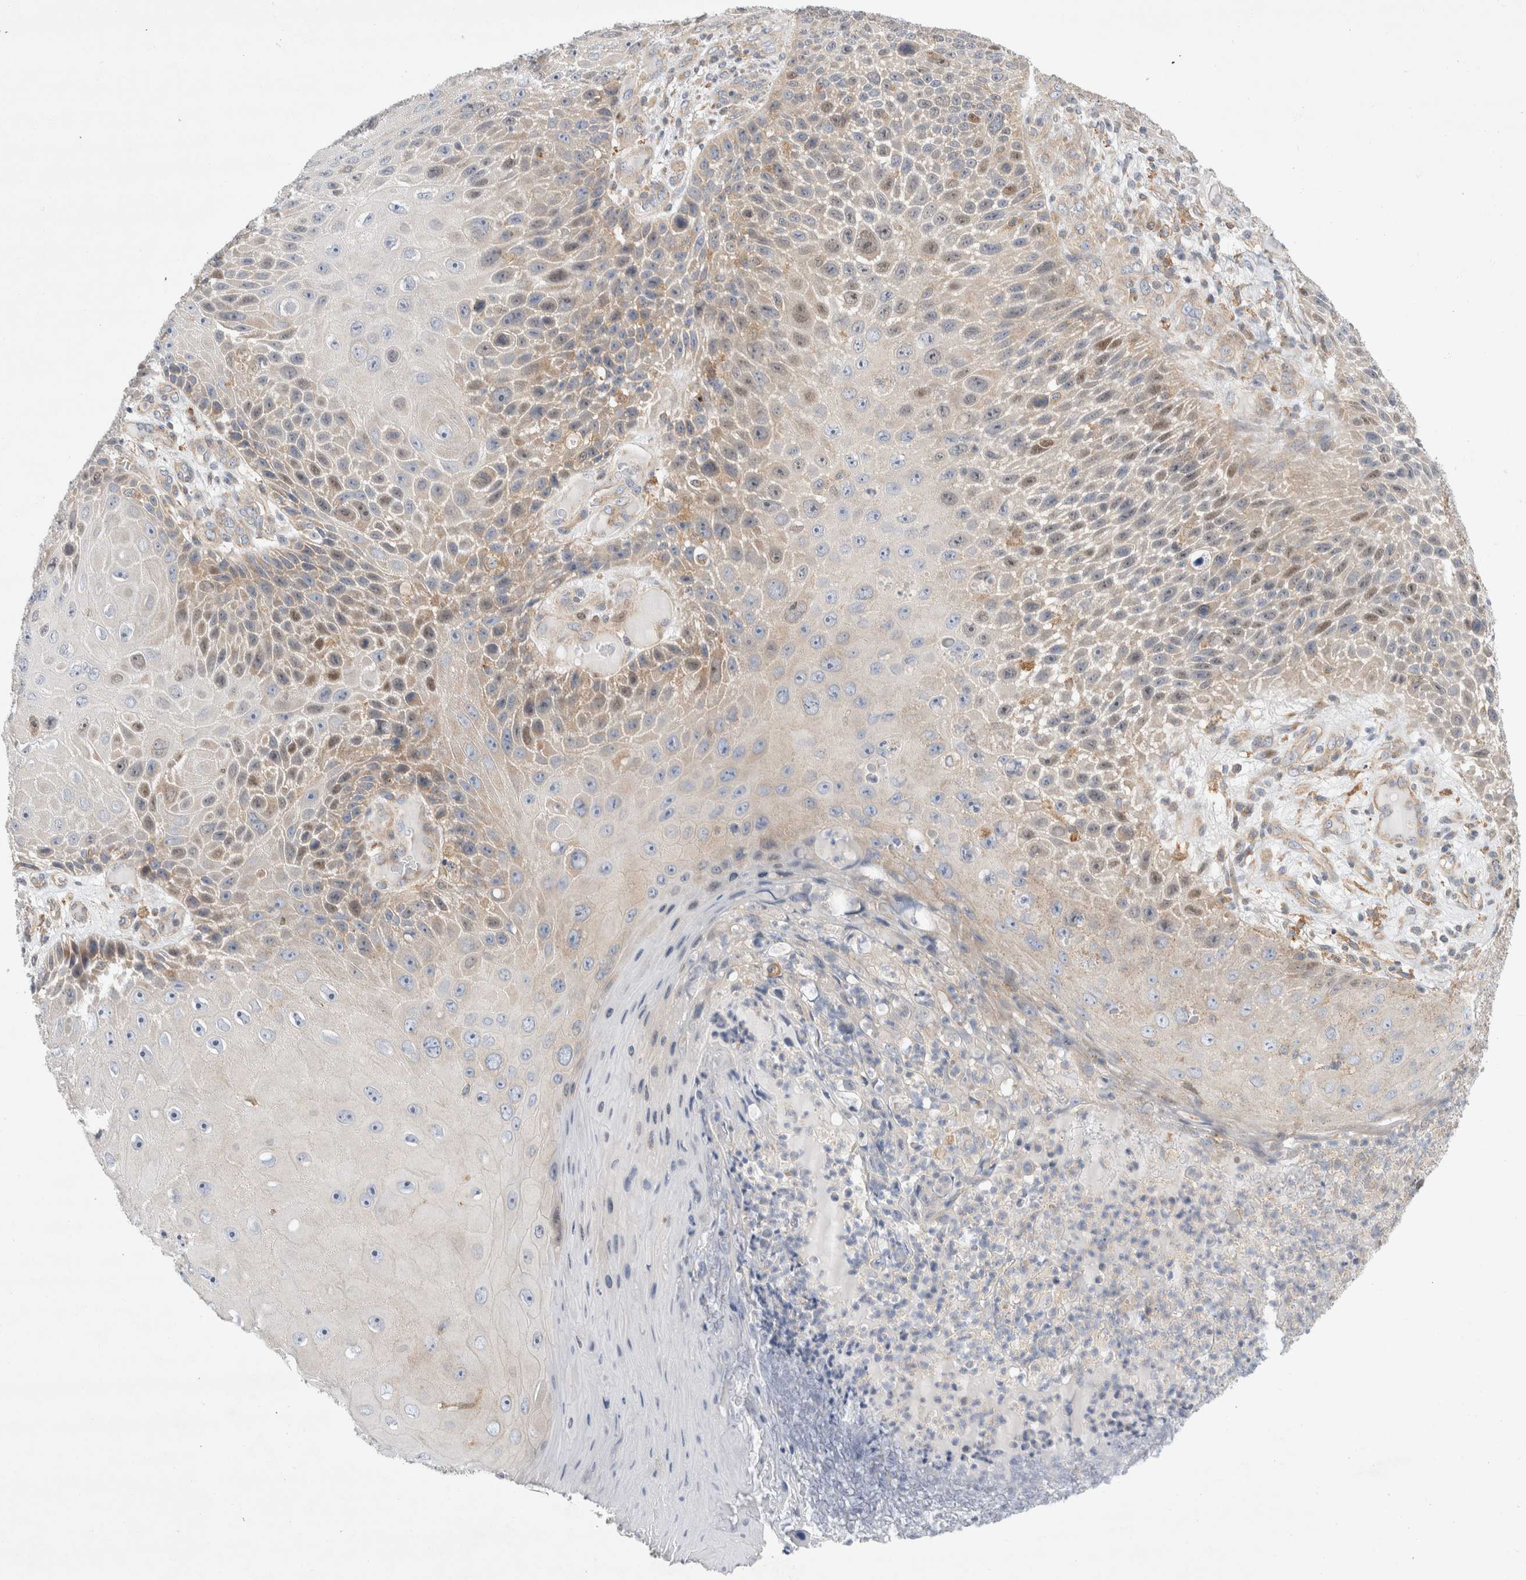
{"staining": {"intensity": "moderate", "quantity": ">75%", "location": "cytoplasmic/membranous,nuclear"}, "tissue": "skin cancer", "cell_type": "Tumor cells", "image_type": "cancer", "snomed": [{"axis": "morphology", "description": "Squamous cell carcinoma, NOS"}, {"axis": "topography", "description": "Skin"}], "caption": "Moderate cytoplasmic/membranous and nuclear positivity is seen in approximately >75% of tumor cells in skin cancer.", "gene": "CDCA7L", "patient": {"sex": "female", "age": 88}}